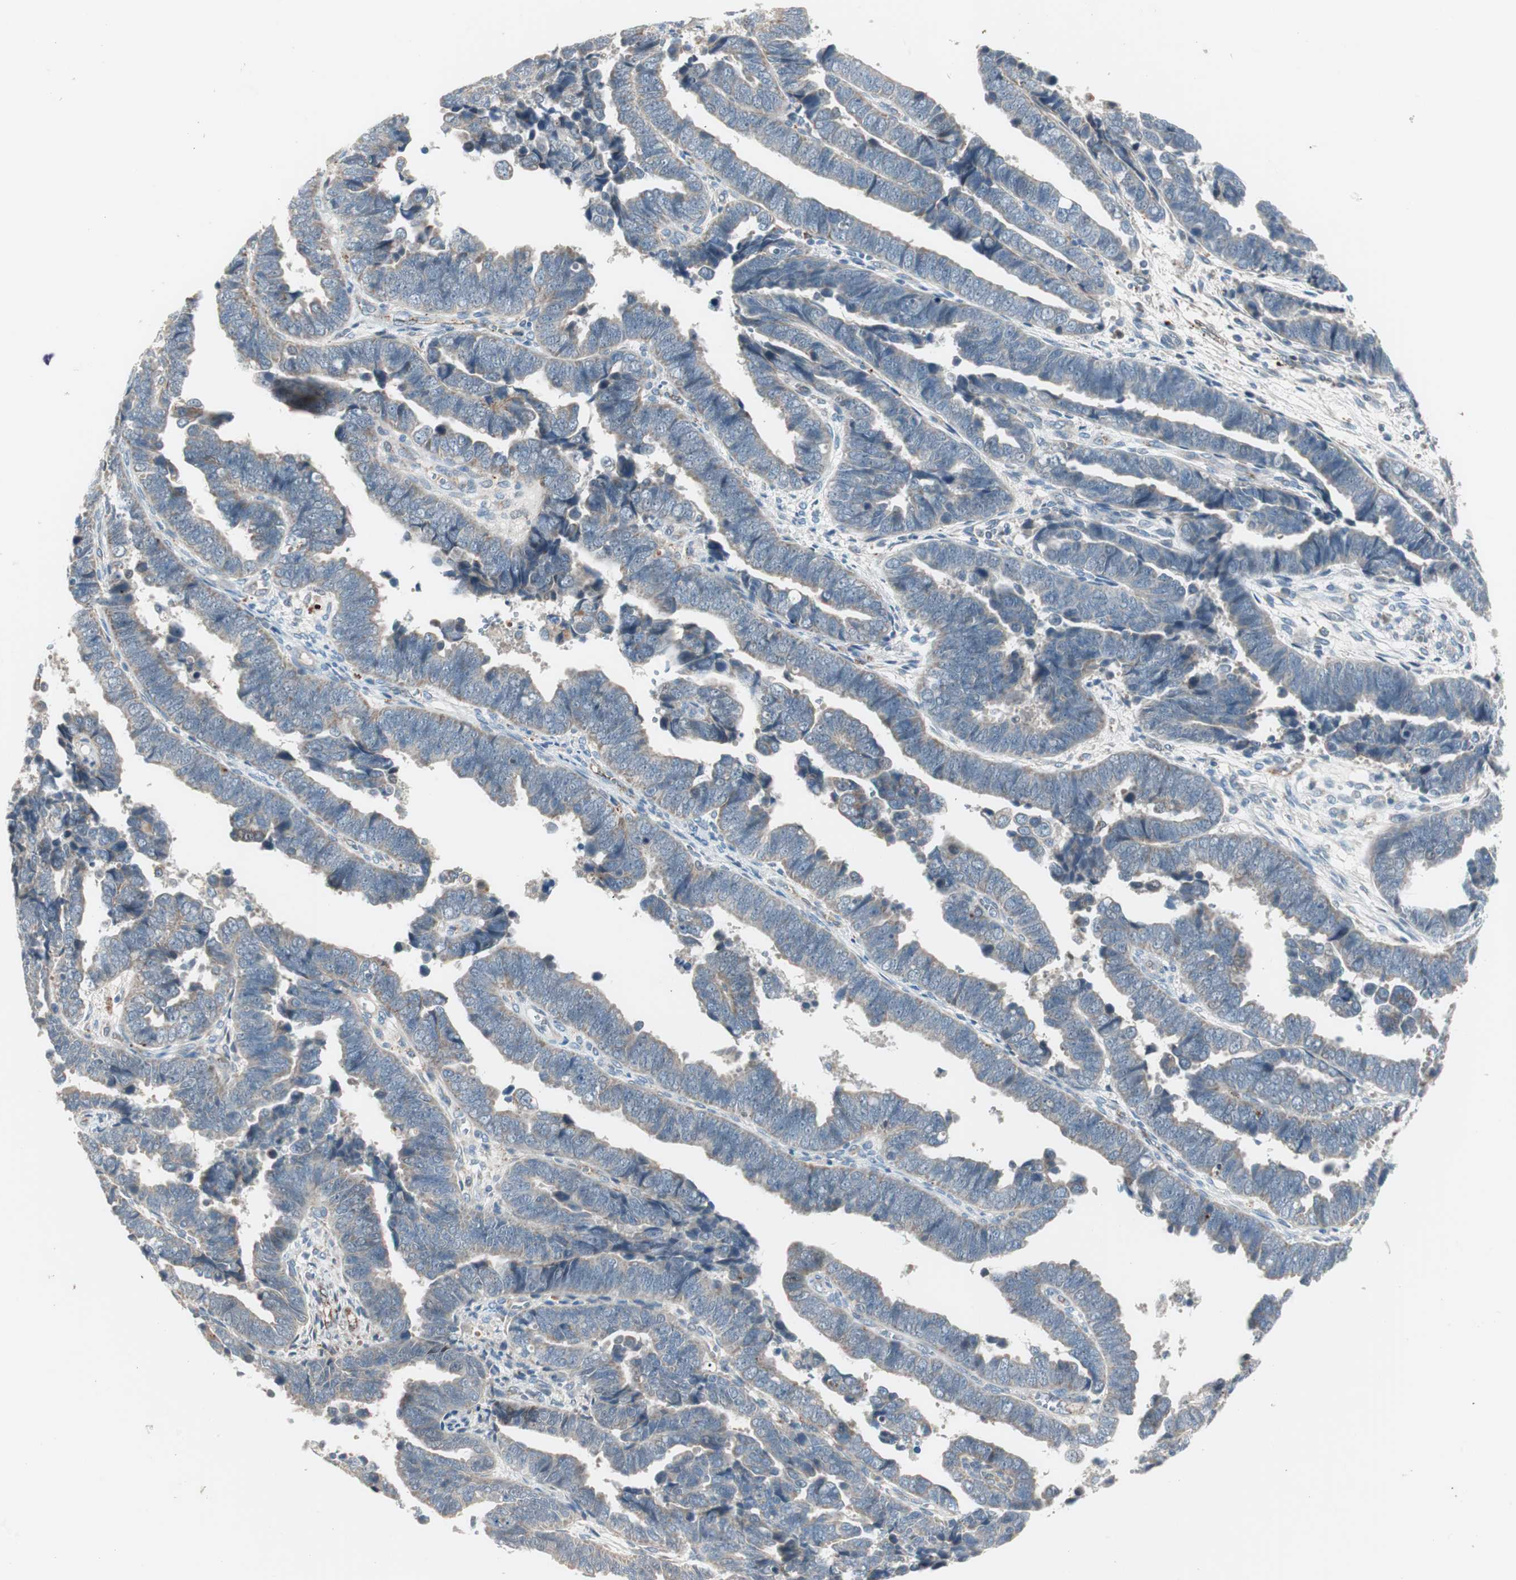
{"staining": {"intensity": "negative", "quantity": "none", "location": "none"}, "tissue": "endometrial cancer", "cell_type": "Tumor cells", "image_type": "cancer", "snomed": [{"axis": "morphology", "description": "Adenocarcinoma, NOS"}, {"axis": "topography", "description": "Endometrium"}], "caption": "High magnification brightfield microscopy of endometrial cancer (adenocarcinoma) stained with DAB (brown) and counterstained with hematoxylin (blue): tumor cells show no significant positivity.", "gene": "FGFR4", "patient": {"sex": "female", "age": 75}}